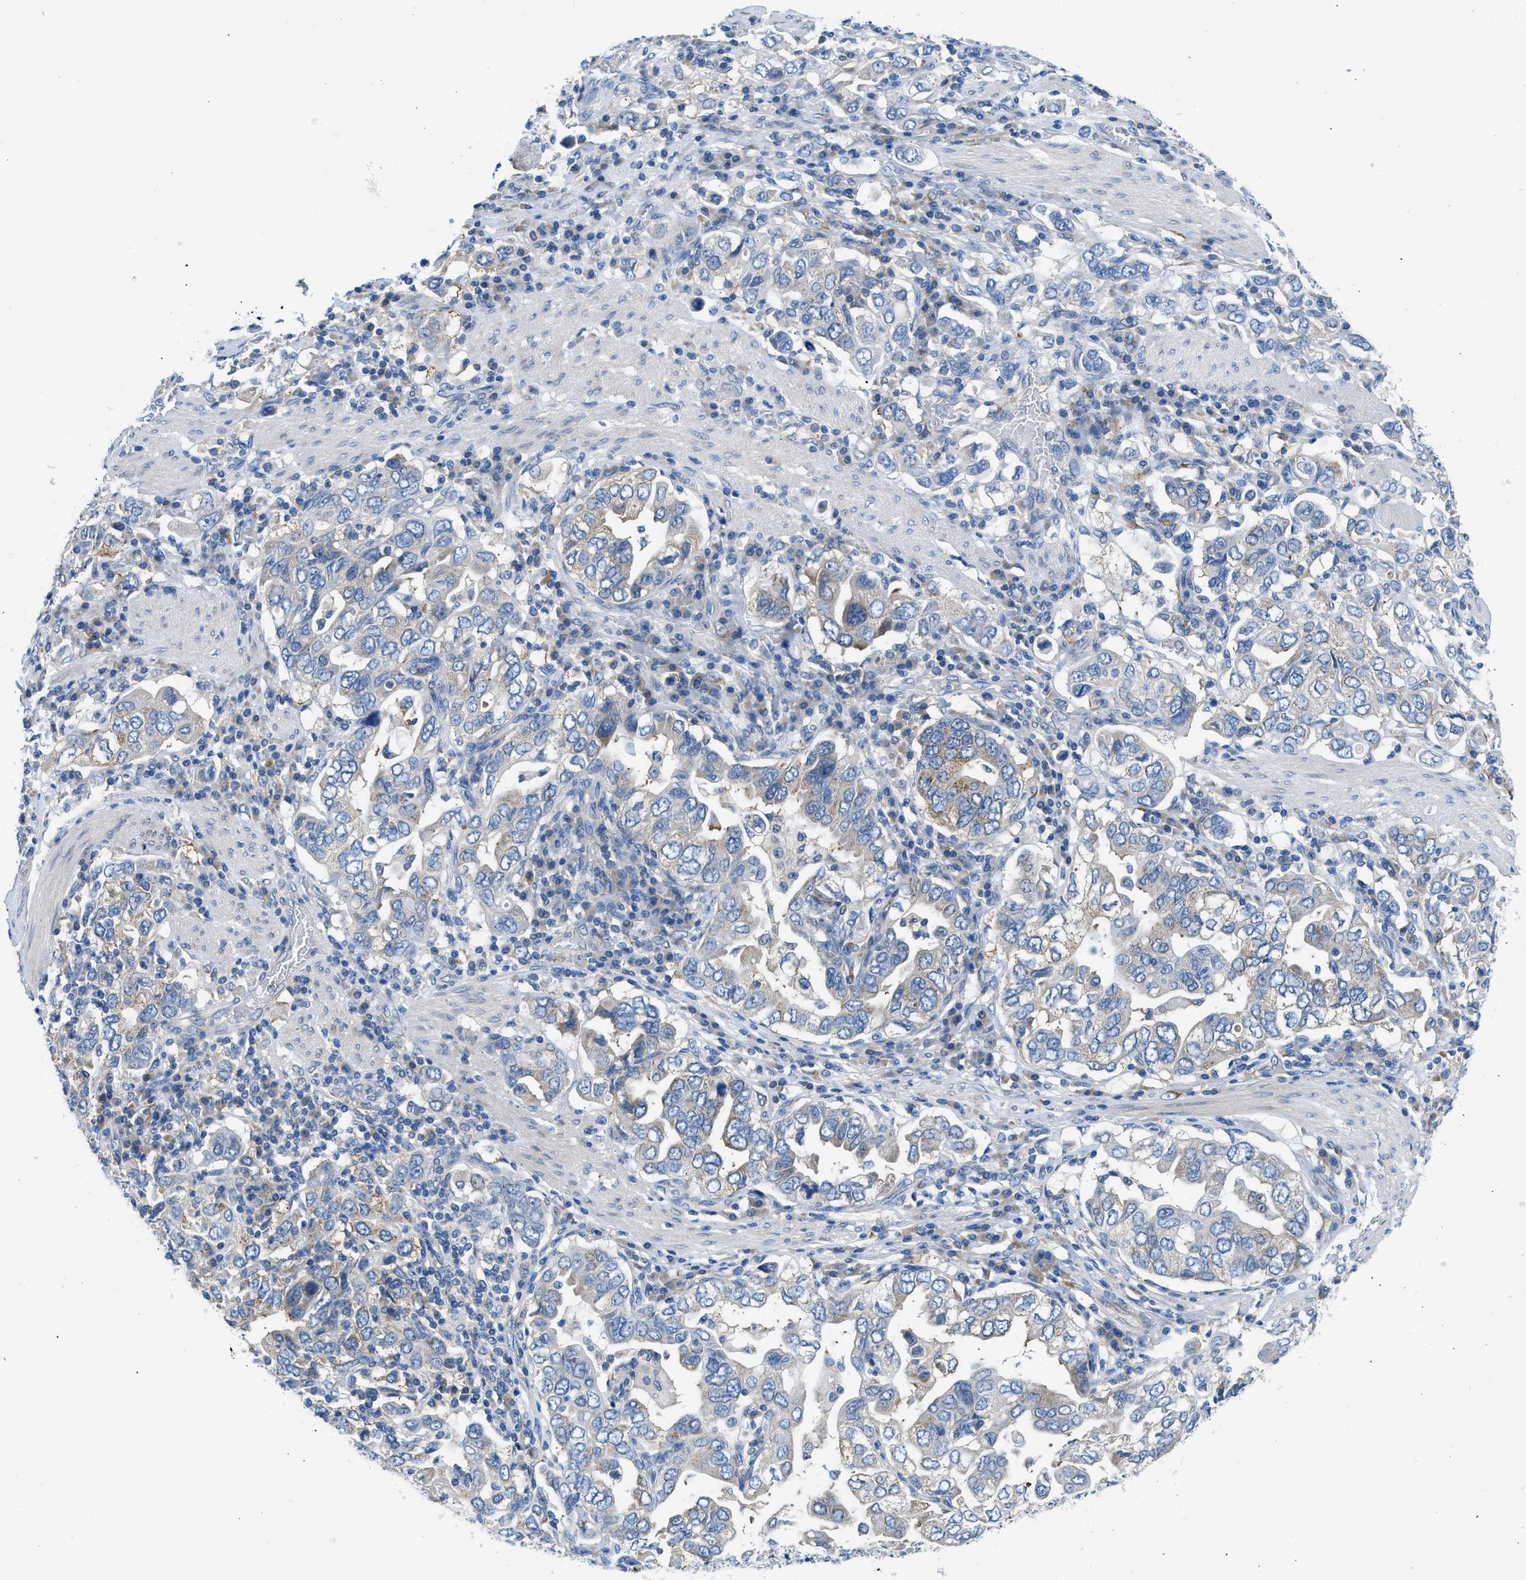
{"staining": {"intensity": "weak", "quantity": "<25%", "location": "cytoplasmic/membranous"}, "tissue": "stomach cancer", "cell_type": "Tumor cells", "image_type": "cancer", "snomed": [{"axis": "morphology", "description": "Adenocarcinoma, NOS"}, {"axis": "topography", "description": "Stomach, upper"}], "caption": "Tumor cells show no significant protein positivity in stomach cancer.", "gene": "BNC2", "patient": {"sex": "male", "age": 62}}